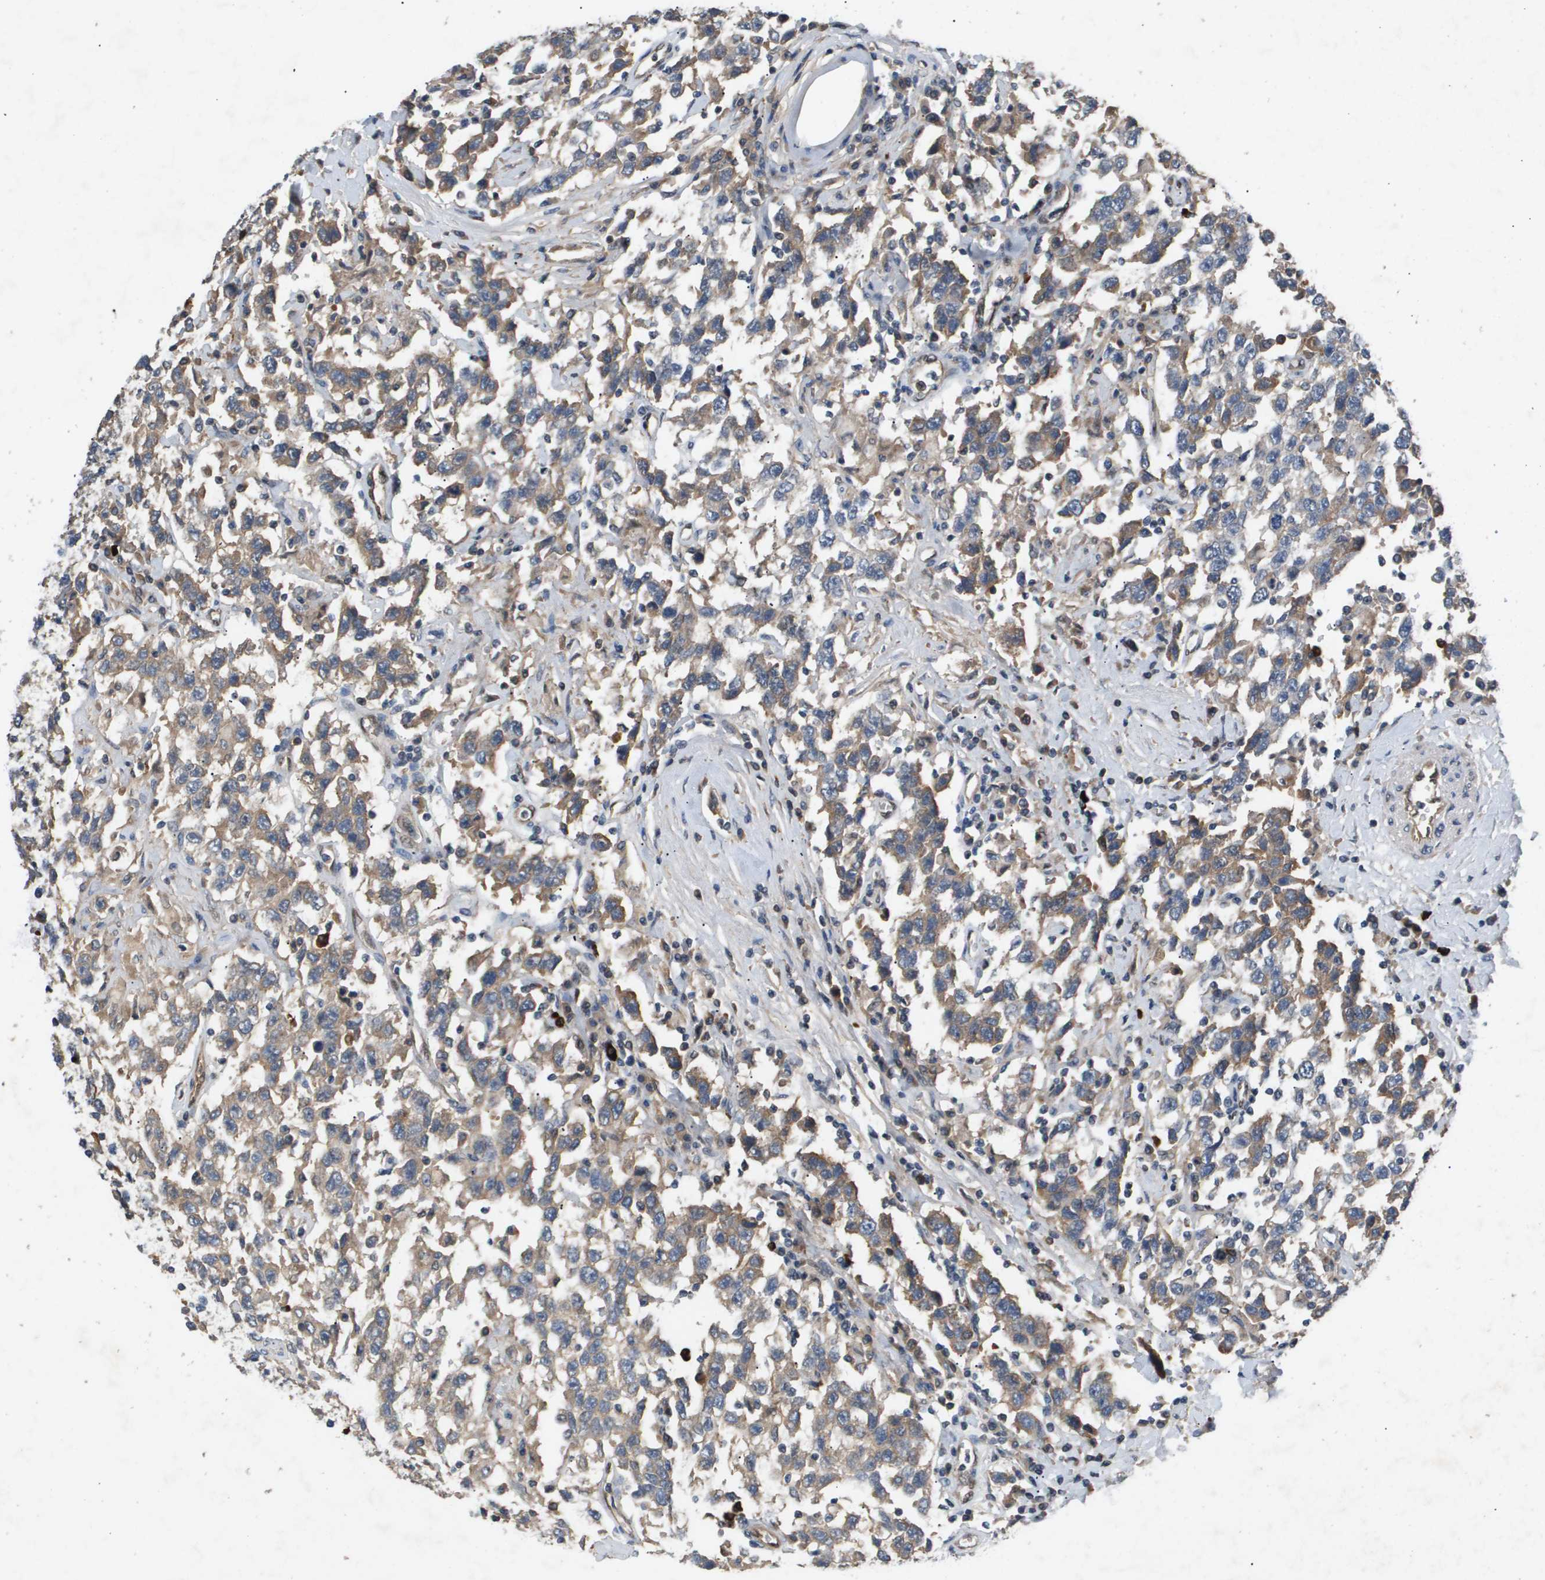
{"staining": {"intensity": "weak", "quantity": ">75%", "location": "cytoplasmic/membranous"}, "tissue": "testis cancer", "cell_type": "Tumor cells", "image_type": "cancer", "snomed": [{"axis": "morphology", "description": "Seminoma, NOS"}, {"axis": "topography", "description": "Testis"}], "caption": "Testis cancer (seminoma) stained with DAB (3,3'-diaminobenzidine) immunohistochemistry demonstrates low levels of weak cytoplasmic/membranous staining in approximately >75% of tumor cells. (DAB (3,3'-diaminobenzidine) = brown stain, brightfield microscopy at high magnification).", "gene": "ERG", "patient": {"sex": "male", "age": 41}}